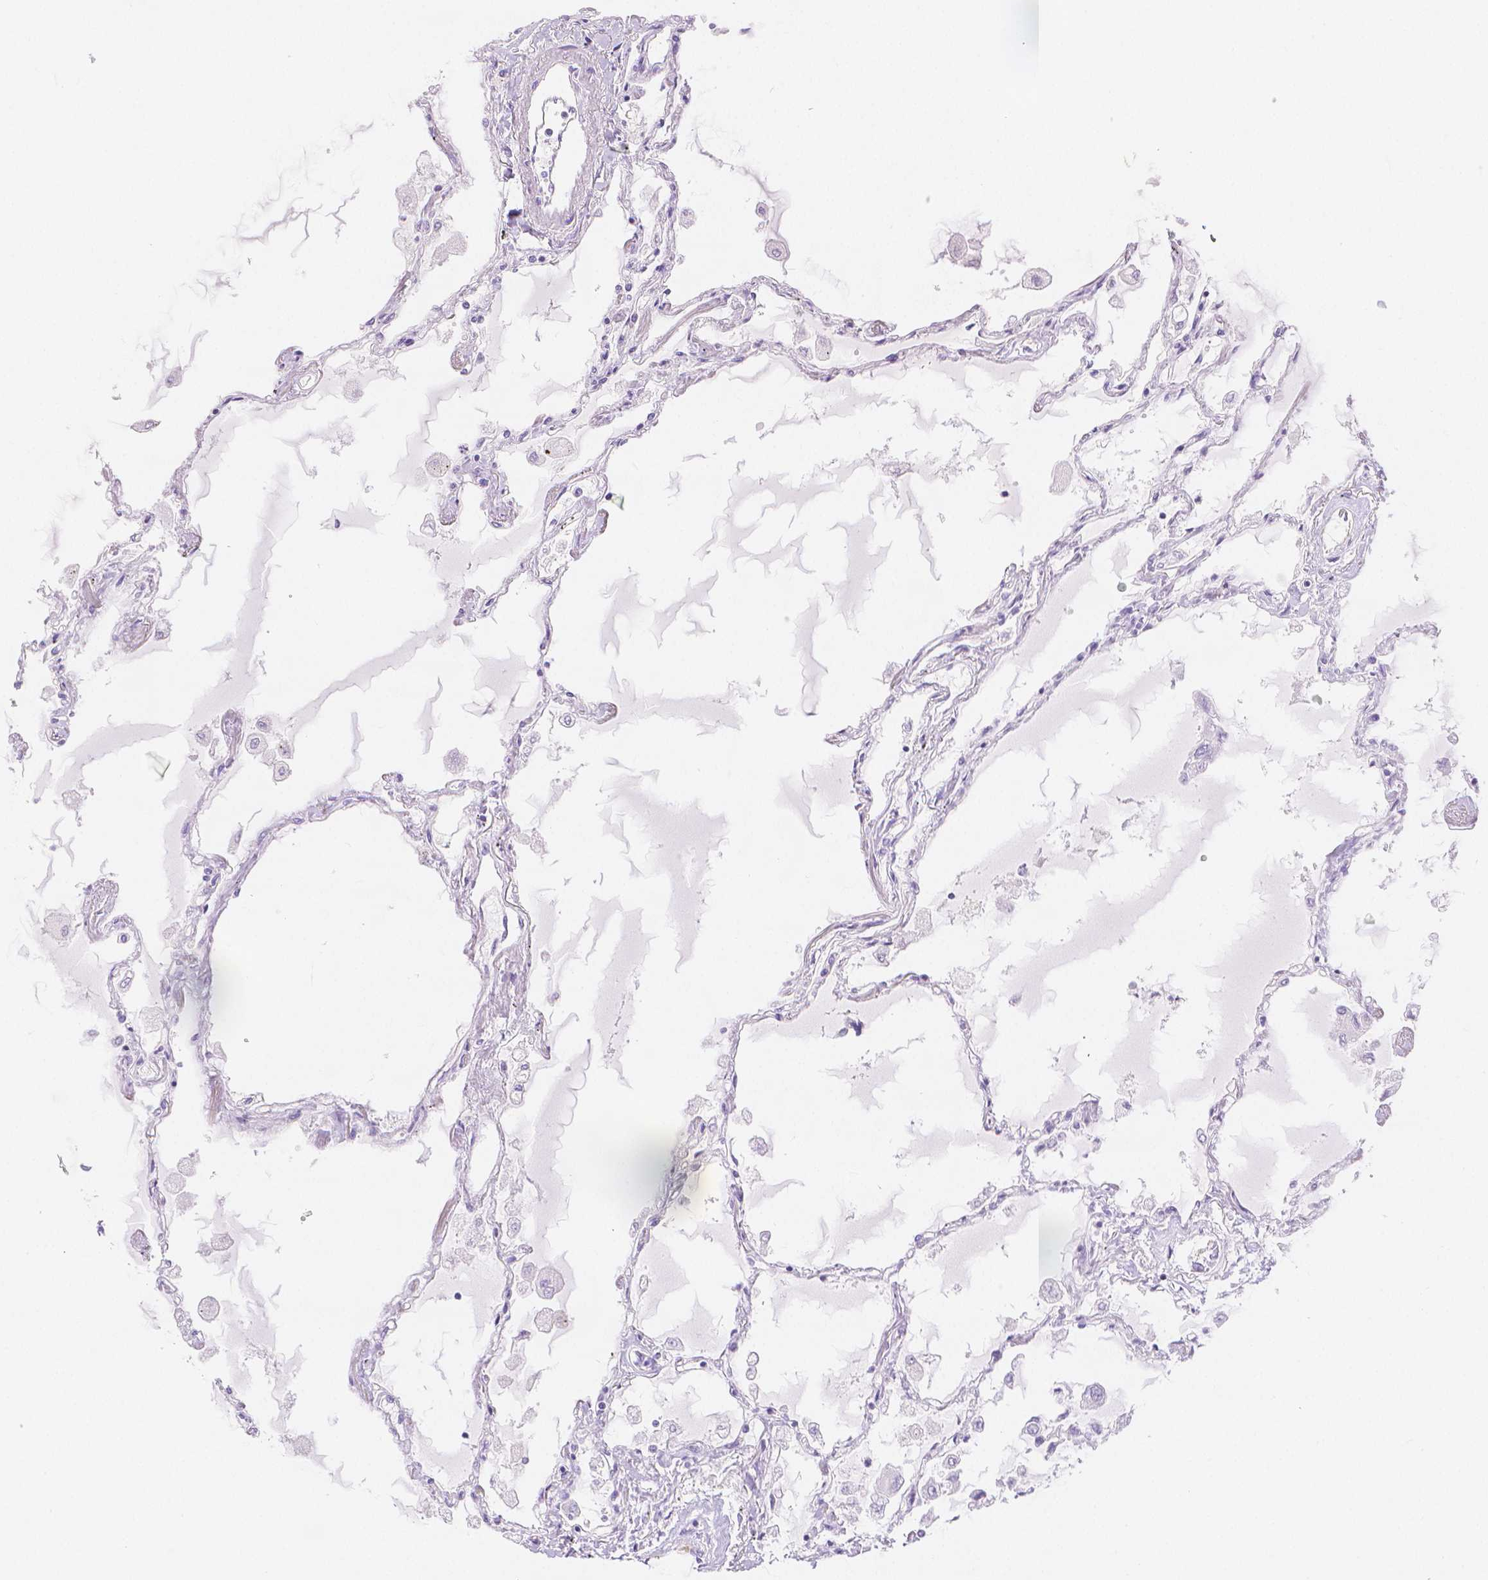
{"staining": {"intensity": "negative", "quantity": "none", "location": "none"}, "tissue": "lung", "cell_type": "Alveolar cells", "image_type": "normal", "snomed": [{"axis": "morphology", "description": "Normal tissue, NOS"}, {"axis": "morphology", "description": "Adenocarcinoma, NOS"}, {"axis": "topography", "description": "Cartilage tissue"}, {"axis": "topography", "description": "Lung"}], "caption": "Immunohistochemical staining of normal human lung shows no significant staining in alveolar cells. The staining is performed using DAB (3,3'-diaminobenzidine) brown chromogen with nuclei counter-stained in using hematoxylin.", "gene": "SLC27A5", "patient": {"sex": "female", "age": 67}}